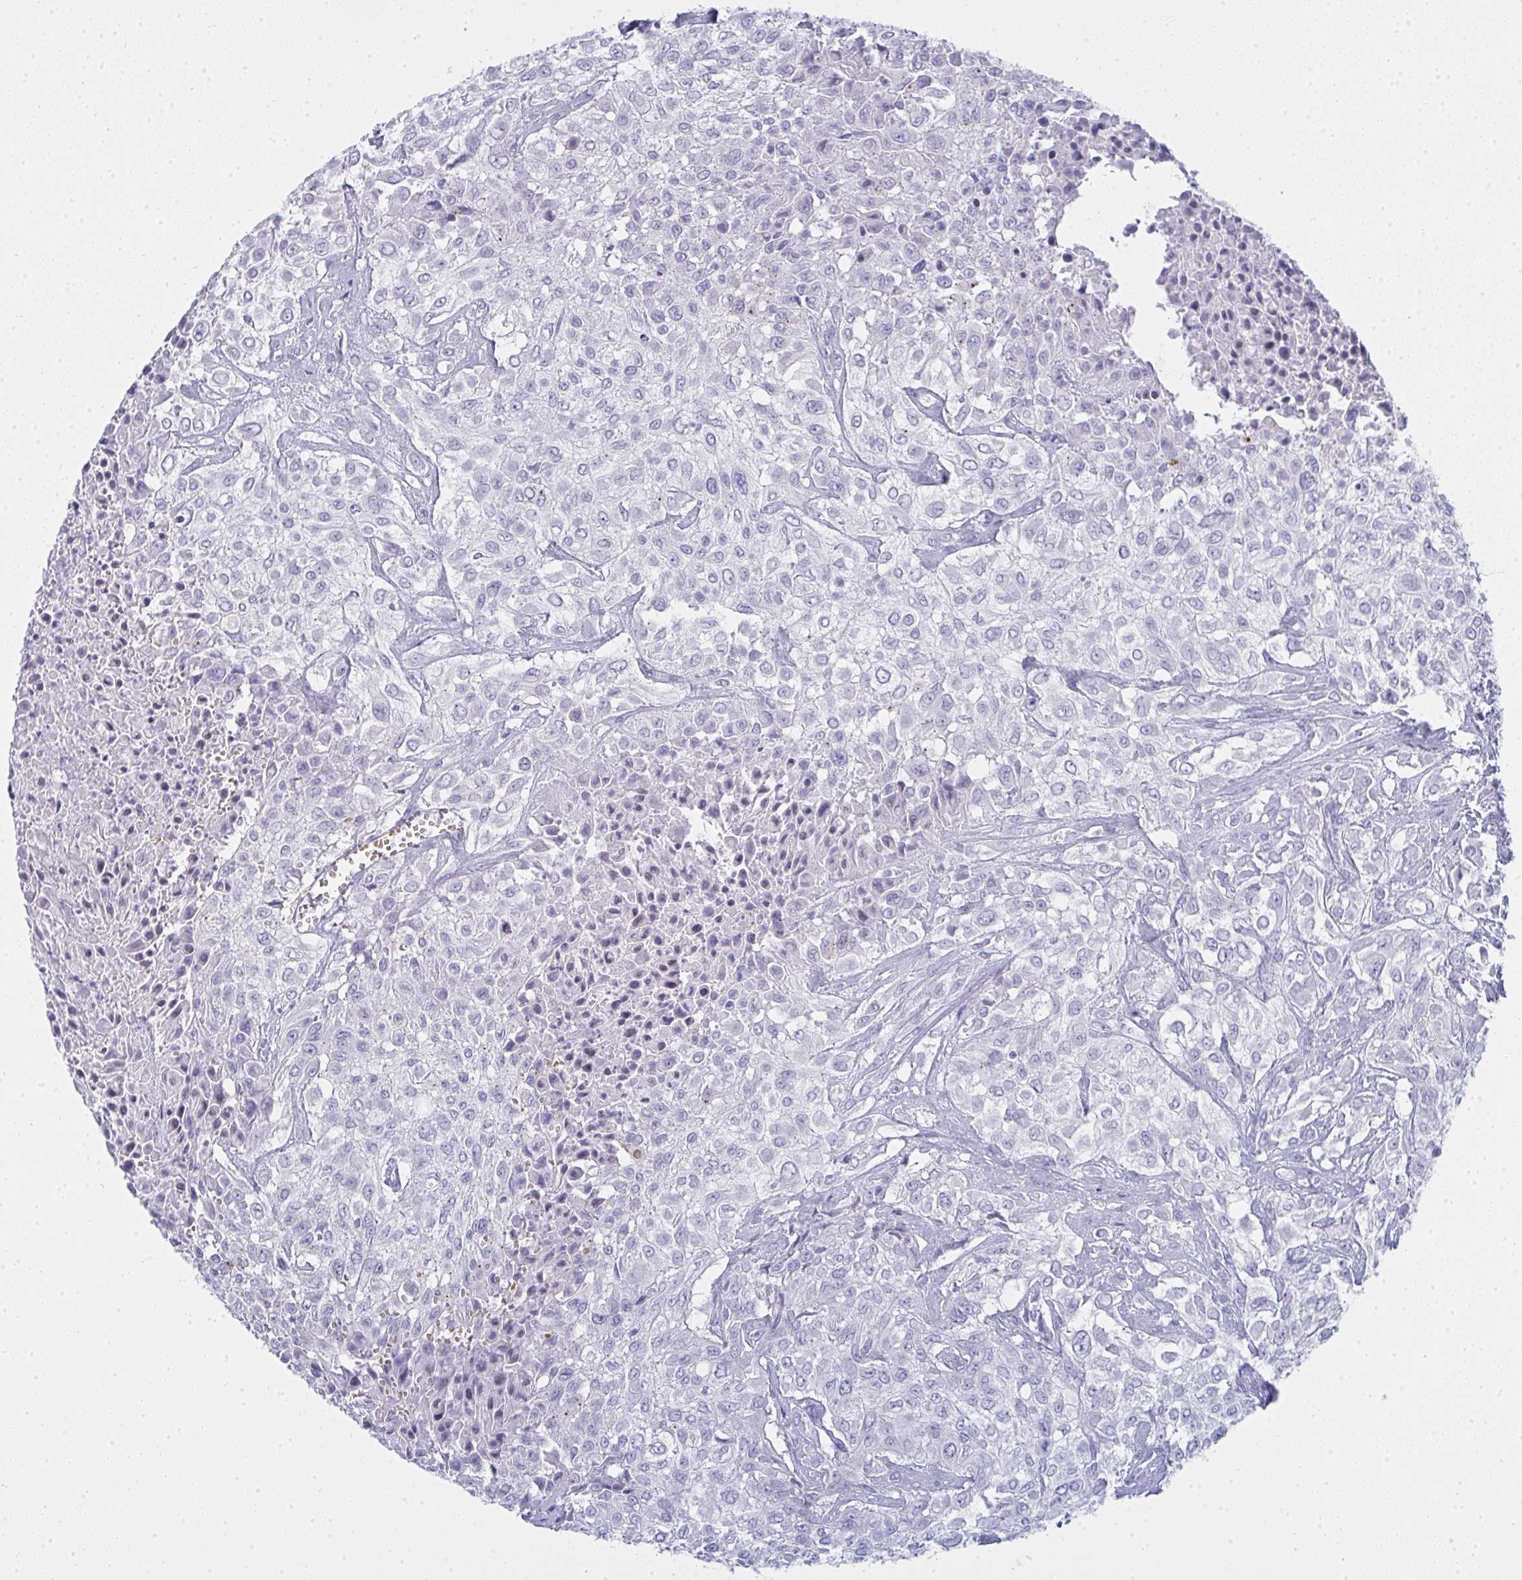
{"staining": {"intensity": "negative", "quantity": "none", "location": "none"}, "tissue": "urothelial cancer", "cell_type": "Tumor cells", "image_type": "cancer", "snomed": [{"axis": "morphology", "description": "Urothelial carcinoma, High grade"}, {"axis": "topography", "description": "Urinary bladder"}], "caption": "High power microscopy image of an IHC histopathology image of urothelial cancer, revealing no significant staining in tumor cells.", "gene": "ZNF182", "patient": {"sex": "male", "age": 57}}